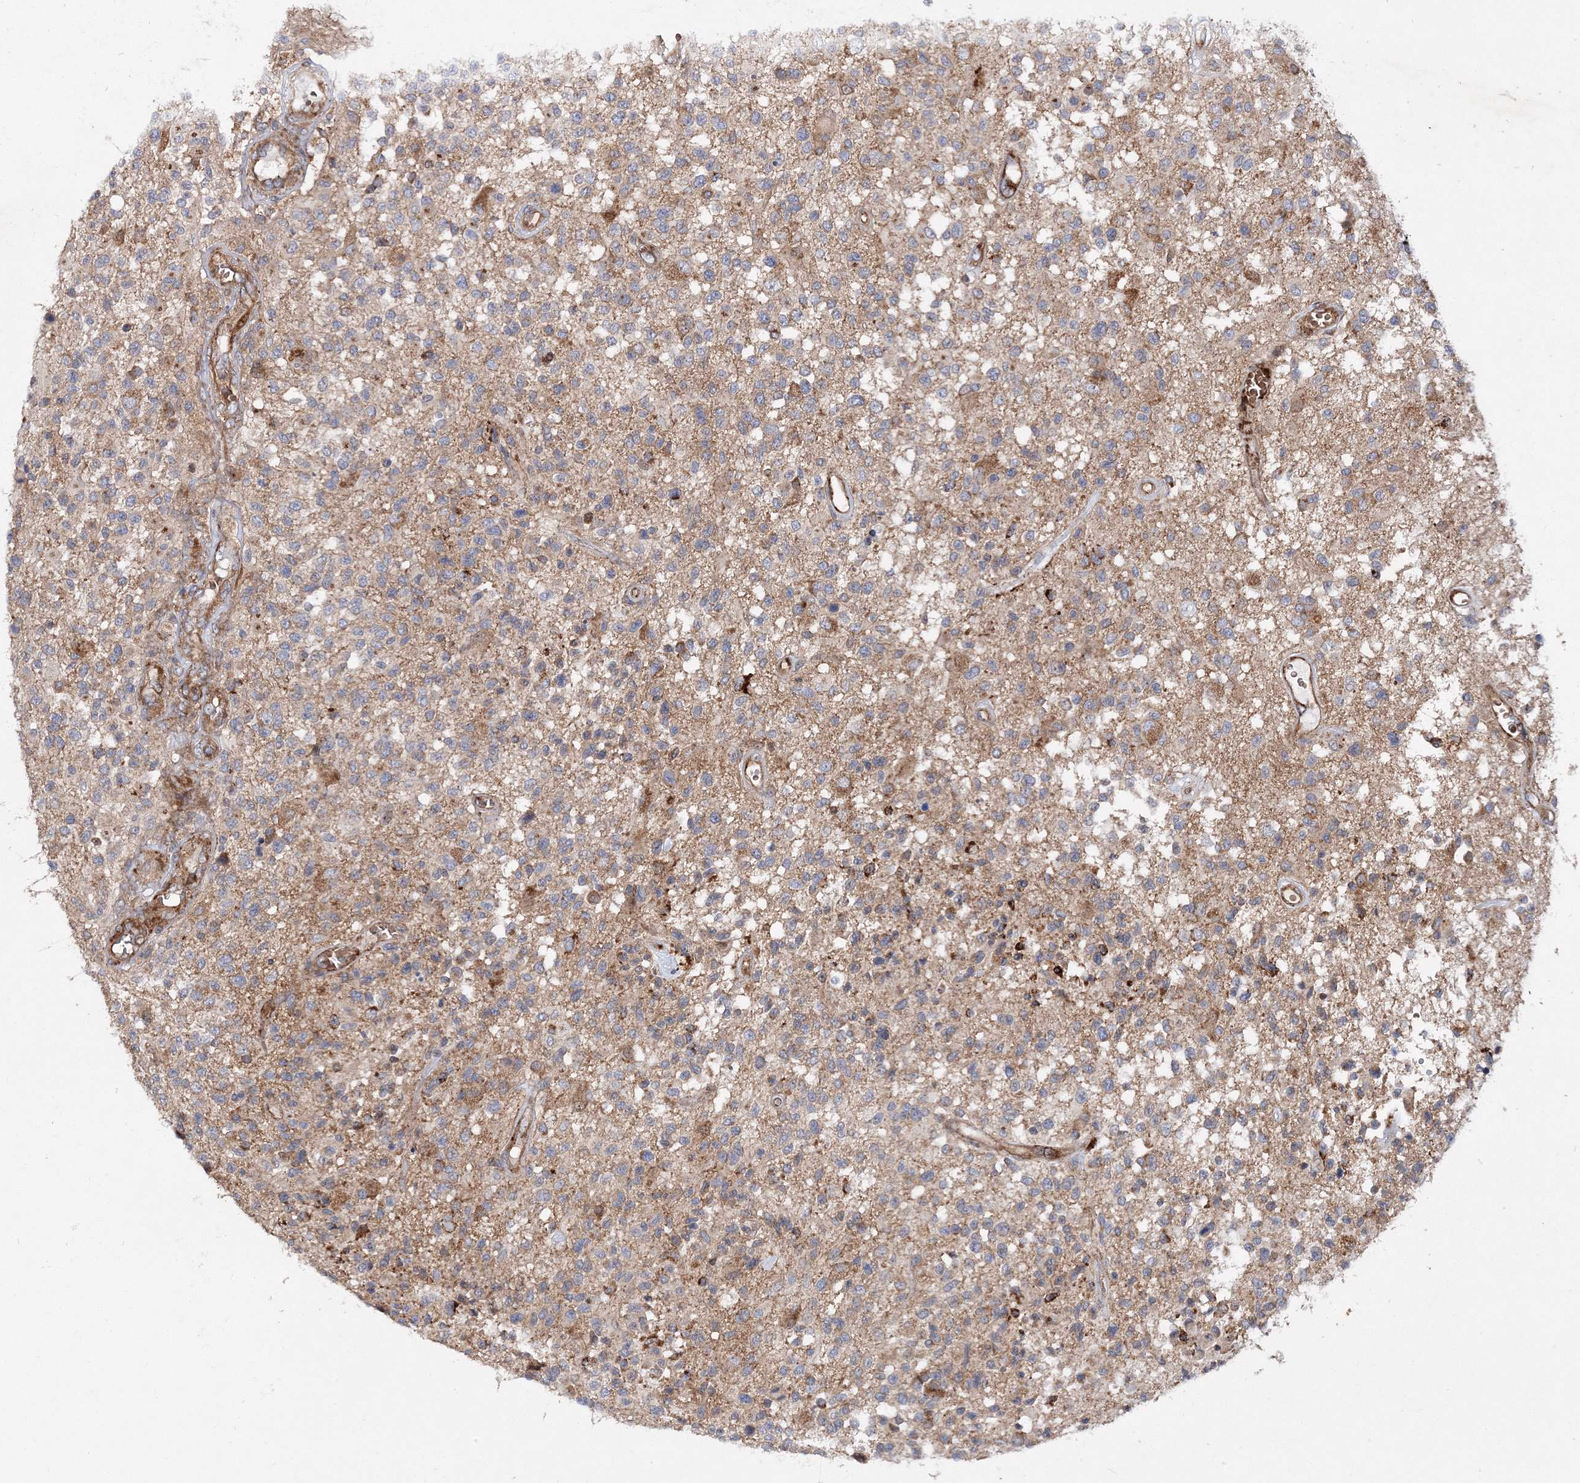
{"staining": {"intensity": "moderate", "quantity": "<25%", "location": "cytoplasmic/membranous"}, "tissue": "glioma", "cell_type": "Tumor cells", "image_type": "cancer", "snomed": [{"axis": "morphology", "description": "Glioma, malignant, High grade"}, {"axis": "morphology", "description": "Glioblastoma, NOS"}, {"axis": "topography", "description": "Brain"}], "caption": "Brown immunohistochemical staining in human glioma displays moderate cytoplasmic/membranous positivity in about <25% of tumor cells. Using DAB (3,3'-diaminobenzidine) (brown) and hematoxylin (blue) stains, captured at high magnification using brightfield microscopy.", "gene": "DNAJC13", "patient": {"sex": "male", "age": 60}}